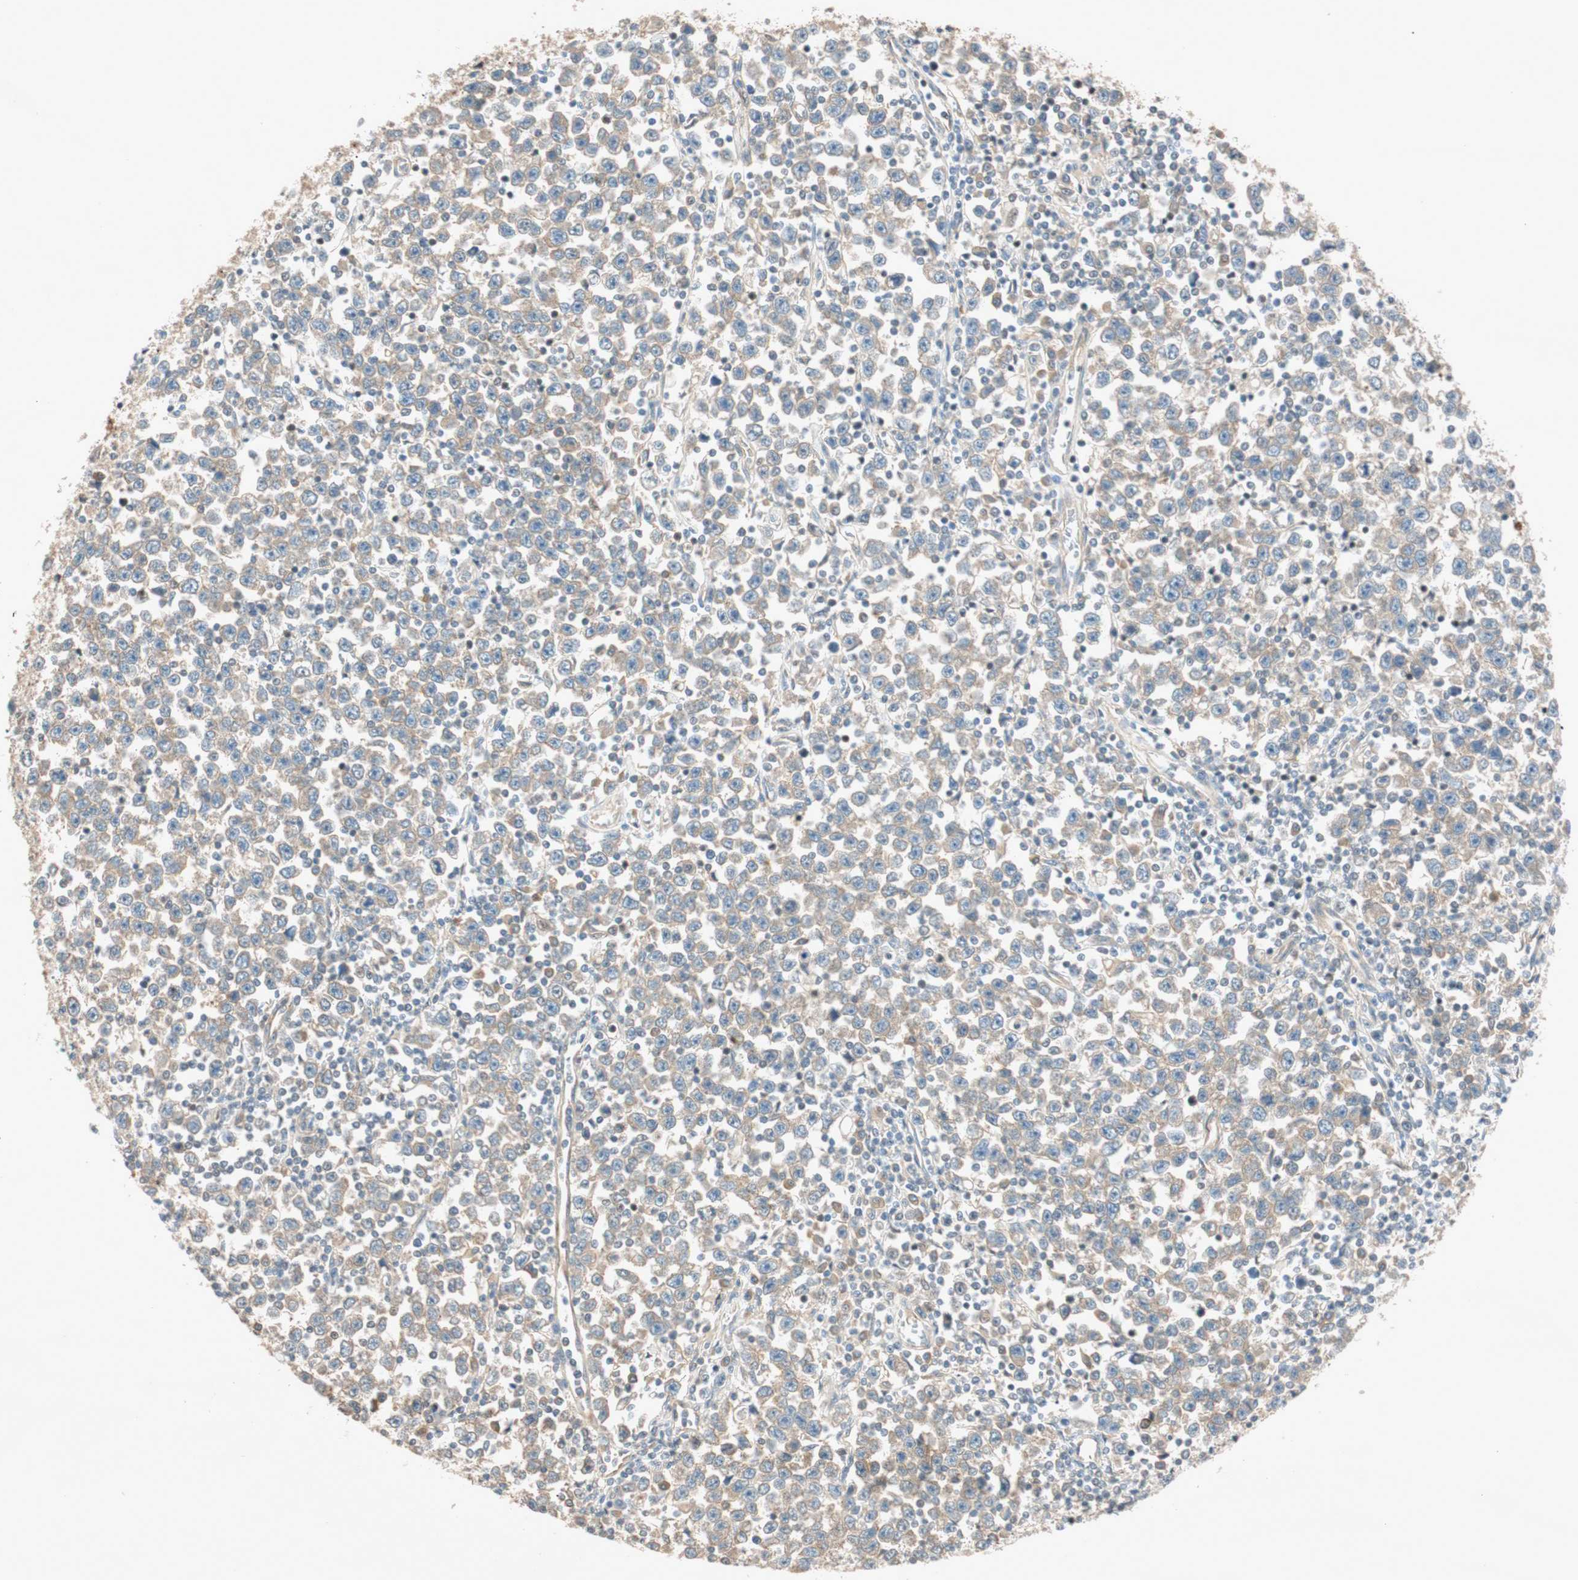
{"staining": {"intensity": "weak", "quantity": ">75%", "location": "cytoplasmic/membranous"}, "tissue": "testis cancer", "cell_type": "Tumor cells", "image_type": "cancer", "snomed": [{"axis": "morphology", "description": "Seminoma, NOS"}, {"axis": "topography", "description": "Testis"}], "caption": "A brown stain labels weak cytoplasmic/membranous expression of a protein in testis cancer (seminoma) tumor cells.", "gene": "EPHA6", "patient": {"sex": "male", "age": 43}}